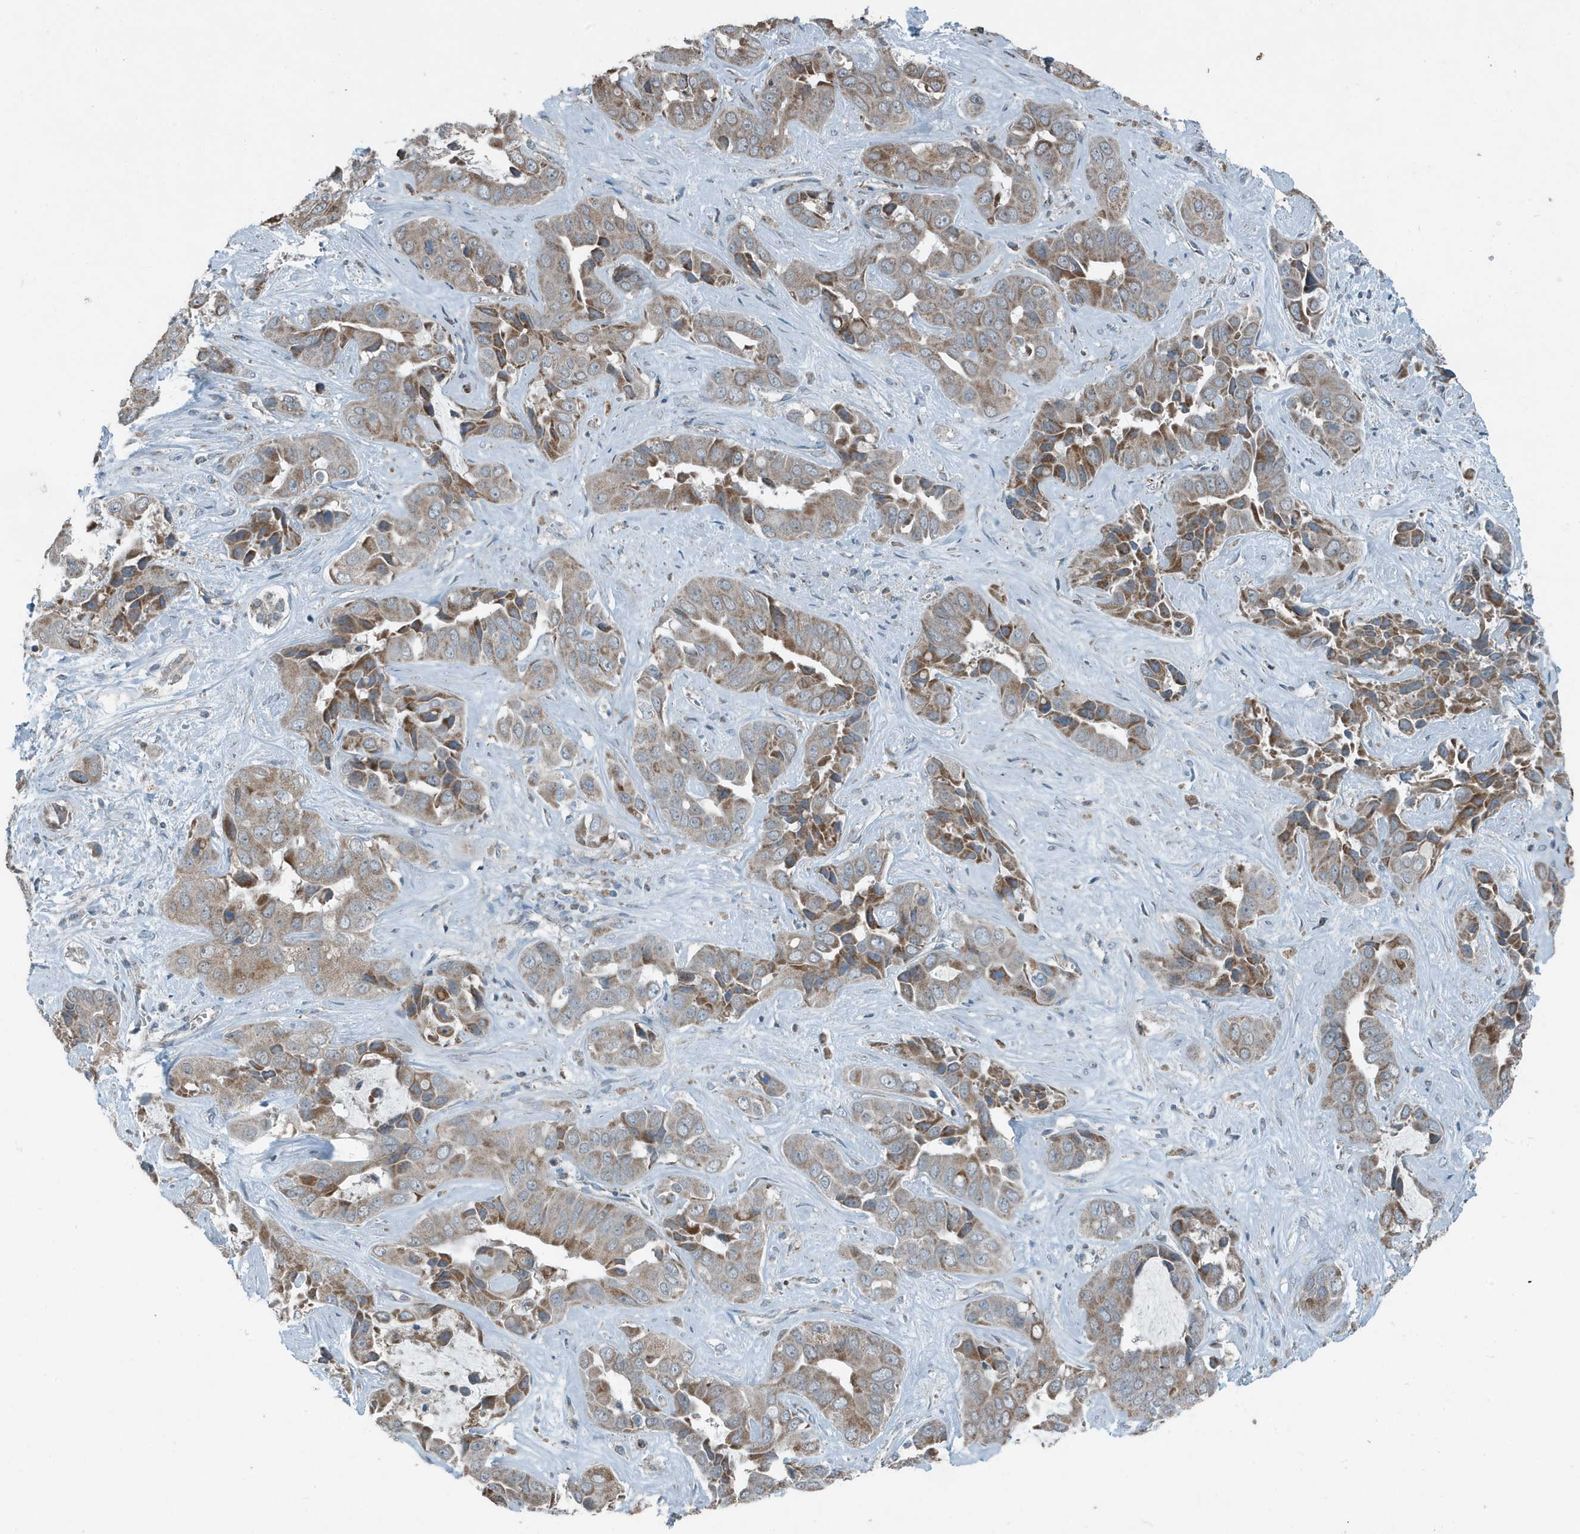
{"staining": {"intensity": "moderate", "quantity": ">75%", "location": "cytoplasmic/membranous"}, "tissue": "liver cancer", "cell_type": "Tumor cells", "image_type": "cancer", "snomed": [{"axis": "morphology", "description": "Cholangiocarcinoma"}, {"axis": "topography", "description": "Liver"}], "caption": "Cholangiocarcinoma (liver) stained for a protein (brown) demonstrates moderate cytoplasmic/membranous positive staining in about >75% of tumor cells.", "gene": "MT-CYB", "patient": {"sex": "female", "age": 52}}